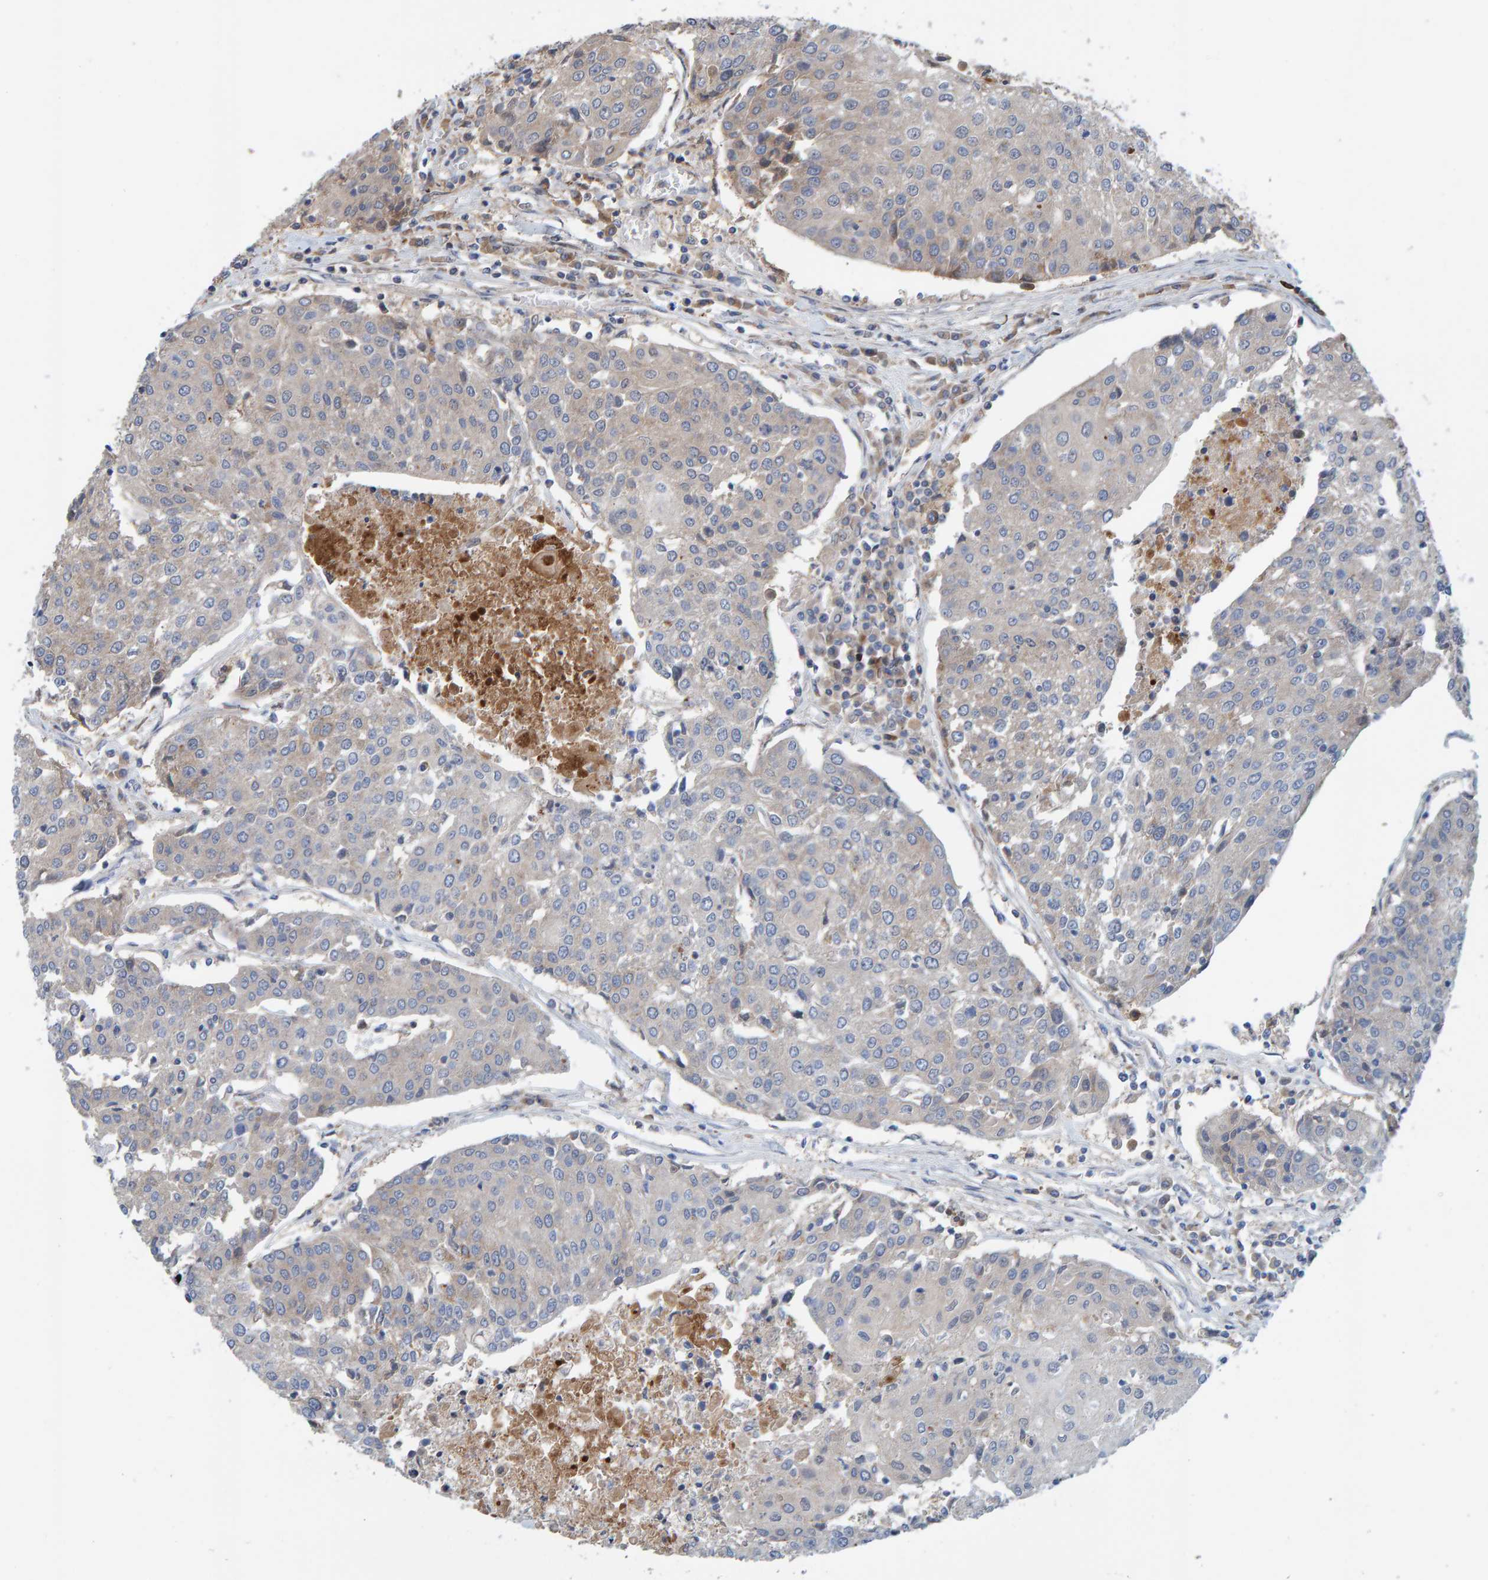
{"staining": {"intensity": "negative", "quantity": "none", "location": "none"}, "tissue": "urothelial cancer", "cell_type": "Tumor cells", "image_type": "cancer", "snomed": [{"axis": "morphology", "description": "Urothelial carcinoma, High grade"}, {"axis": "topography", "description": "Urinary bladder"}], "caption": "Immunohistochemistry histopathology image of human high-grade urothelial carcinoma stained for a protein (brown), which shows no positivity in tumor cells.", "gene": "KIAA0753", "patient": {"sex": "female", "age": 85}}